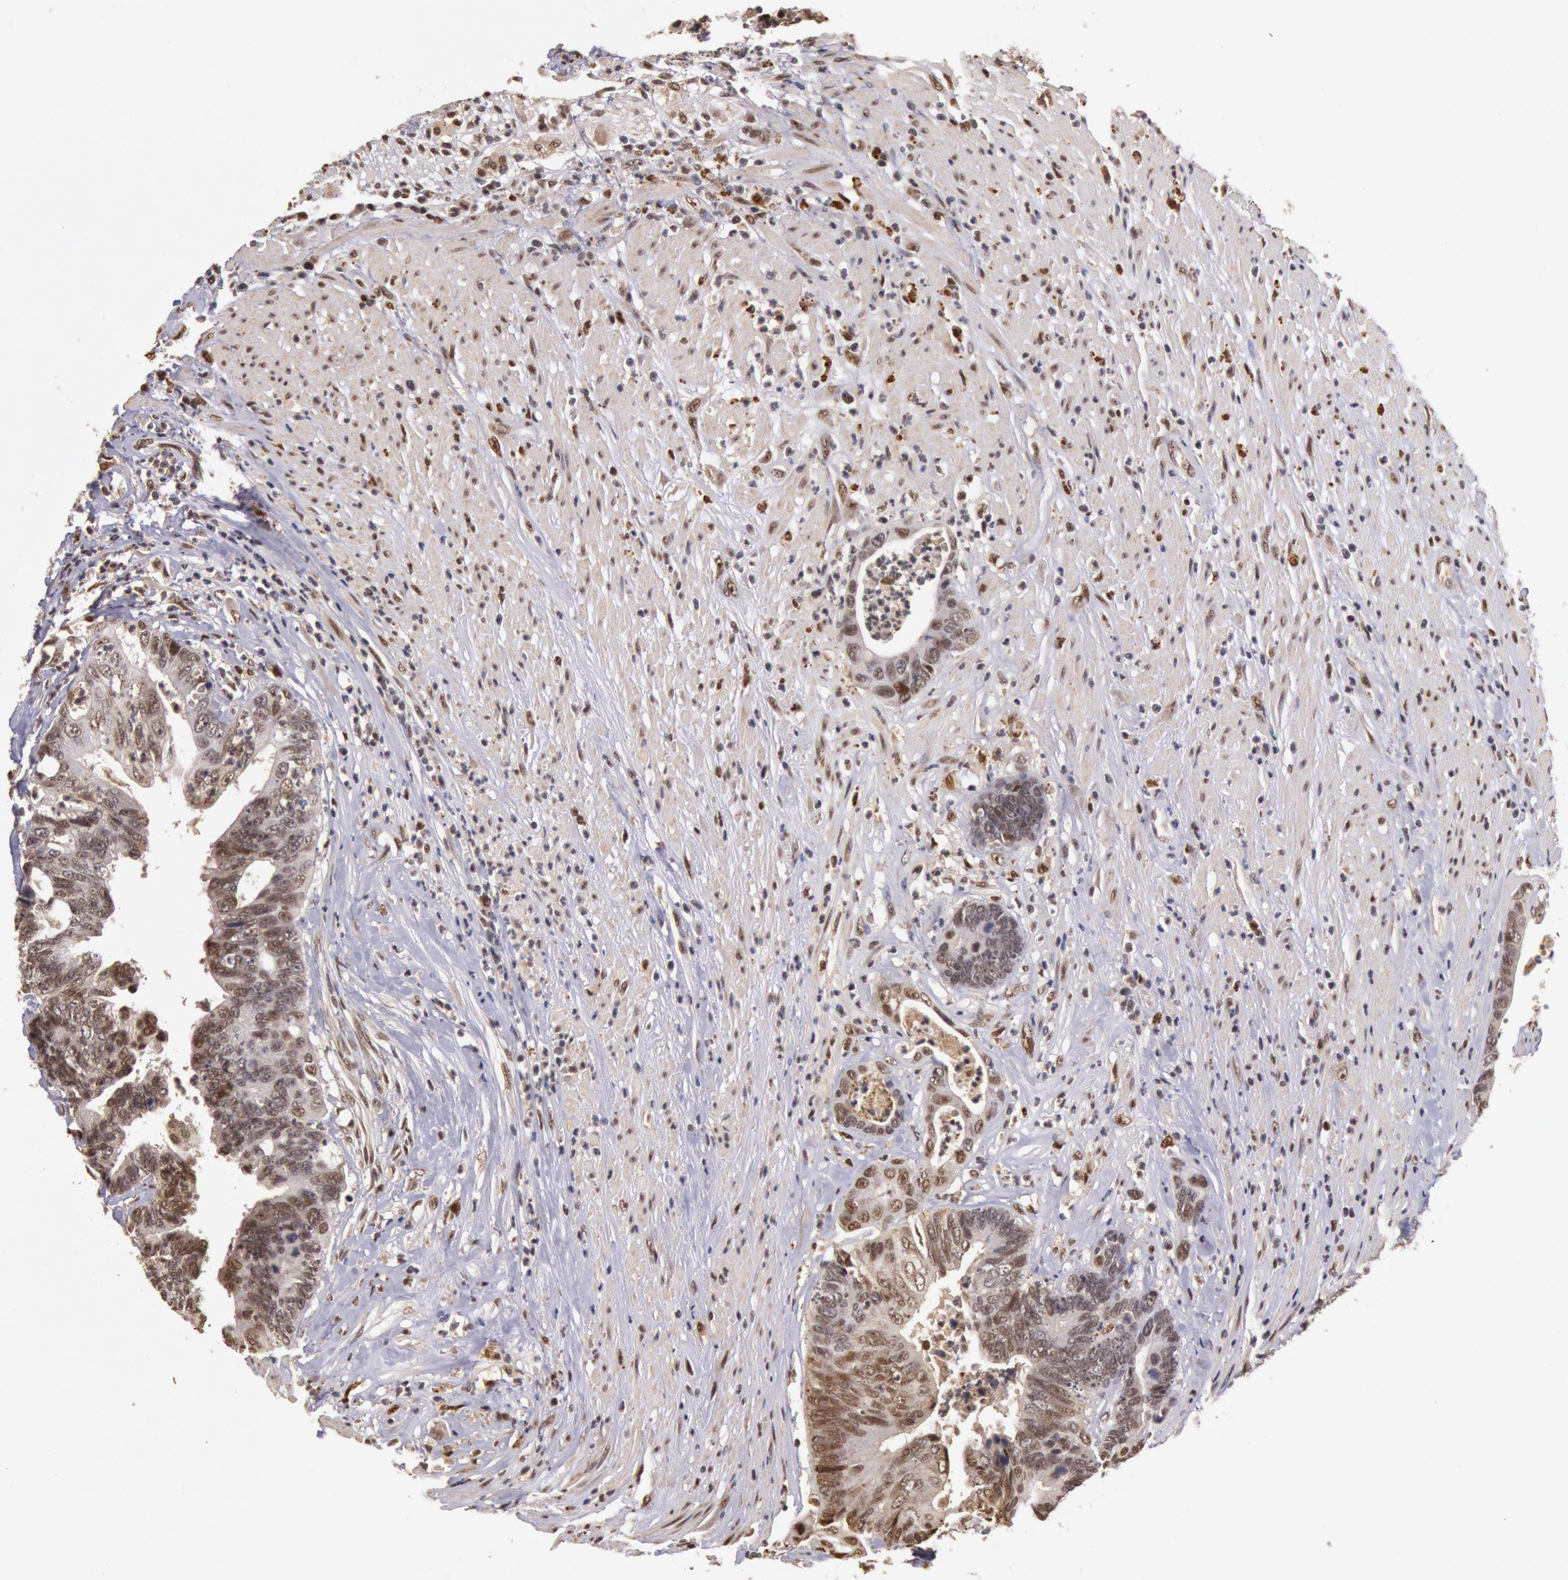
{"staining": {"intensity": "weak", "quantity": ">75%", "location": "nuclear"}, "tissue": "colorectal cancer", "cell_type": "Tumor cells", "image_type": "cancer", "snomed": [{"axis": "morphology", "description": "Adenocarcinoma, NOS"}, {"axis": "topography", "description": "Rectum"}], "caption": "Immunohistochemistry micrograph of colorectal cancer (adenocarcinoma) stained for a protein (brown), which exhibits low levels of weak nuclear expression in about >75% of tumor cells.", "gene": "LIG4", "patient": {"sex": "female", "age": 65}}